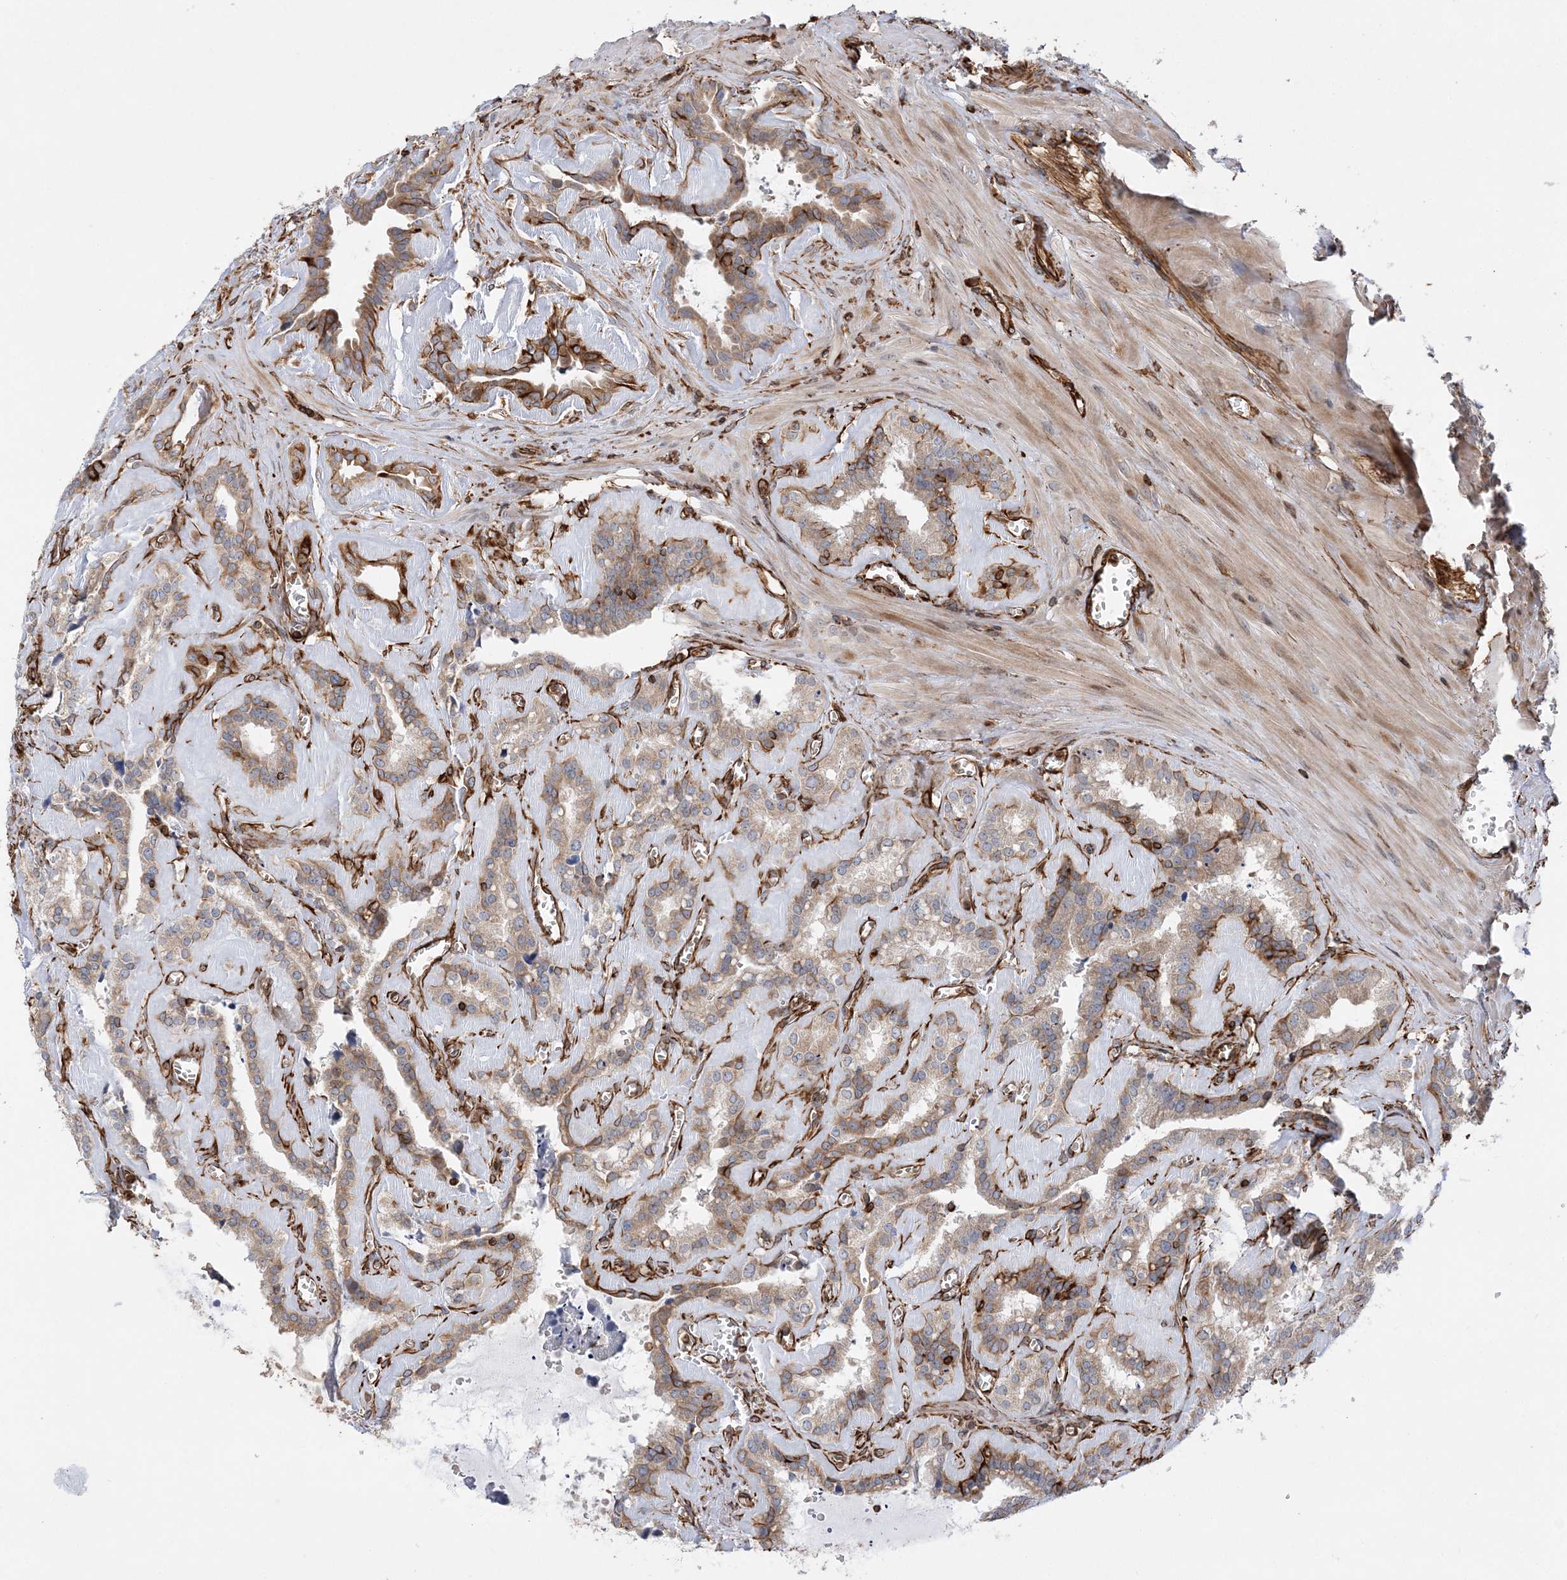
{"staining": {"intensity": "moderate", "quantity": "25%-75%", "location": "cytoplasmic/membranous"}, "tissue": "seminal vesicle", "cell_type": "Glandular cells", "image_type": "normal", "snomed": [{"axis": "morphology", "description": "Normal tissue, NOS"}, {"axis": "topography", "description": "Prostate"}, {"axis": "topography", "description": "Seminal veicle"}], "caption": "Brown immunohistochemical staining in unremarkable seminal vesicle reveals moderate cytoplasmic/membranous positivity in about 25%-75% of glandular cells. Using DAB (brown) and hematoxylin (blue) stains, captured at high magnification using brightfield microscopy.", "gene": "FAM114A2", "patient": {"sex": "male", "age": 59}}